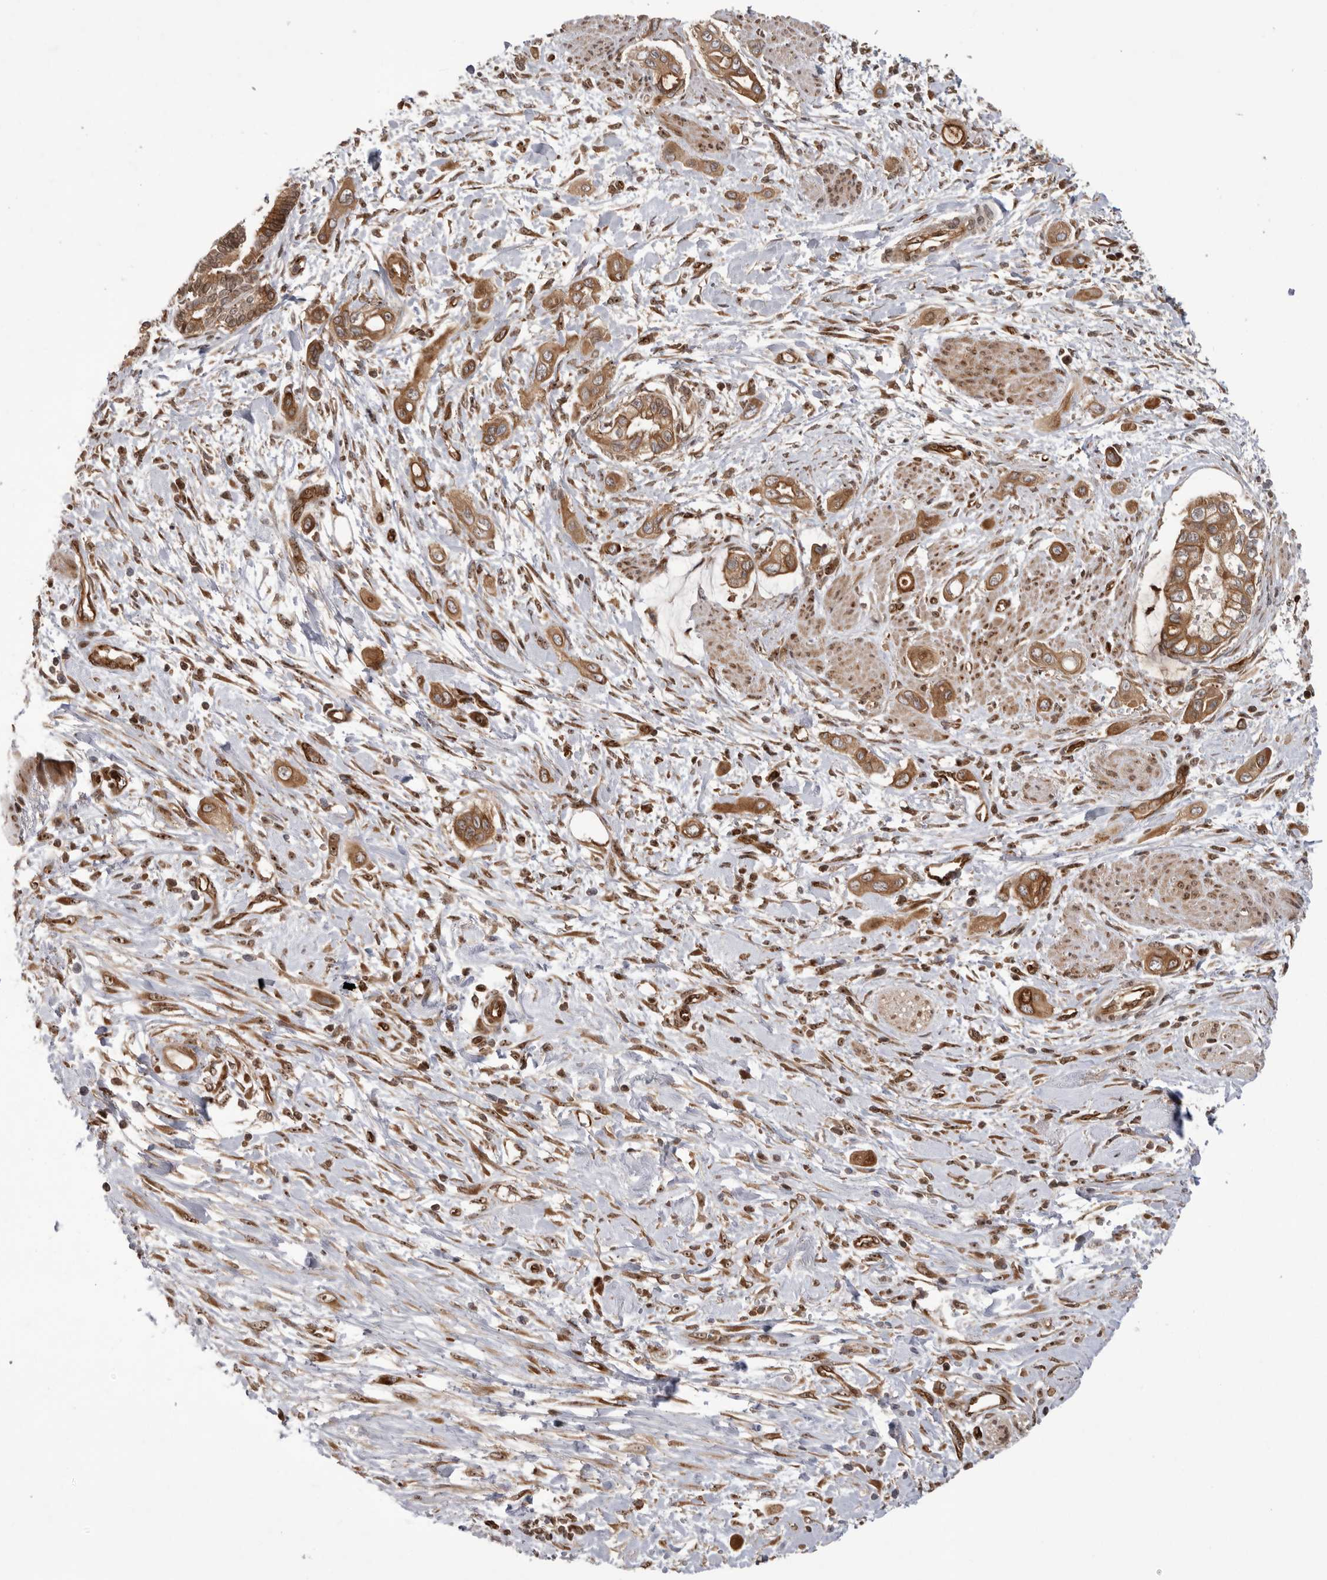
{"staining": {"intensity": "moderate", "quantity": ">75%", "location": "cytoplasmic/membranous"}, "tissue": "pancreatic cancer", "cell_type": "Tumor cells", "image_type": "cancer", "snomed": [{"axis": "morphology", "description": "Adenocarcinoma, NOS"}, {"axis": "topography", "description": "Pancreas"}], "caption": "Adenocarcinoma (pancreatic) stained for a protein (brown) exhibits moderate cytoplasmic/membranous positive expression in about >75% of tumor cells.", "gene": "DHDDS", "patient": {"sex": "male", "age": 59}}